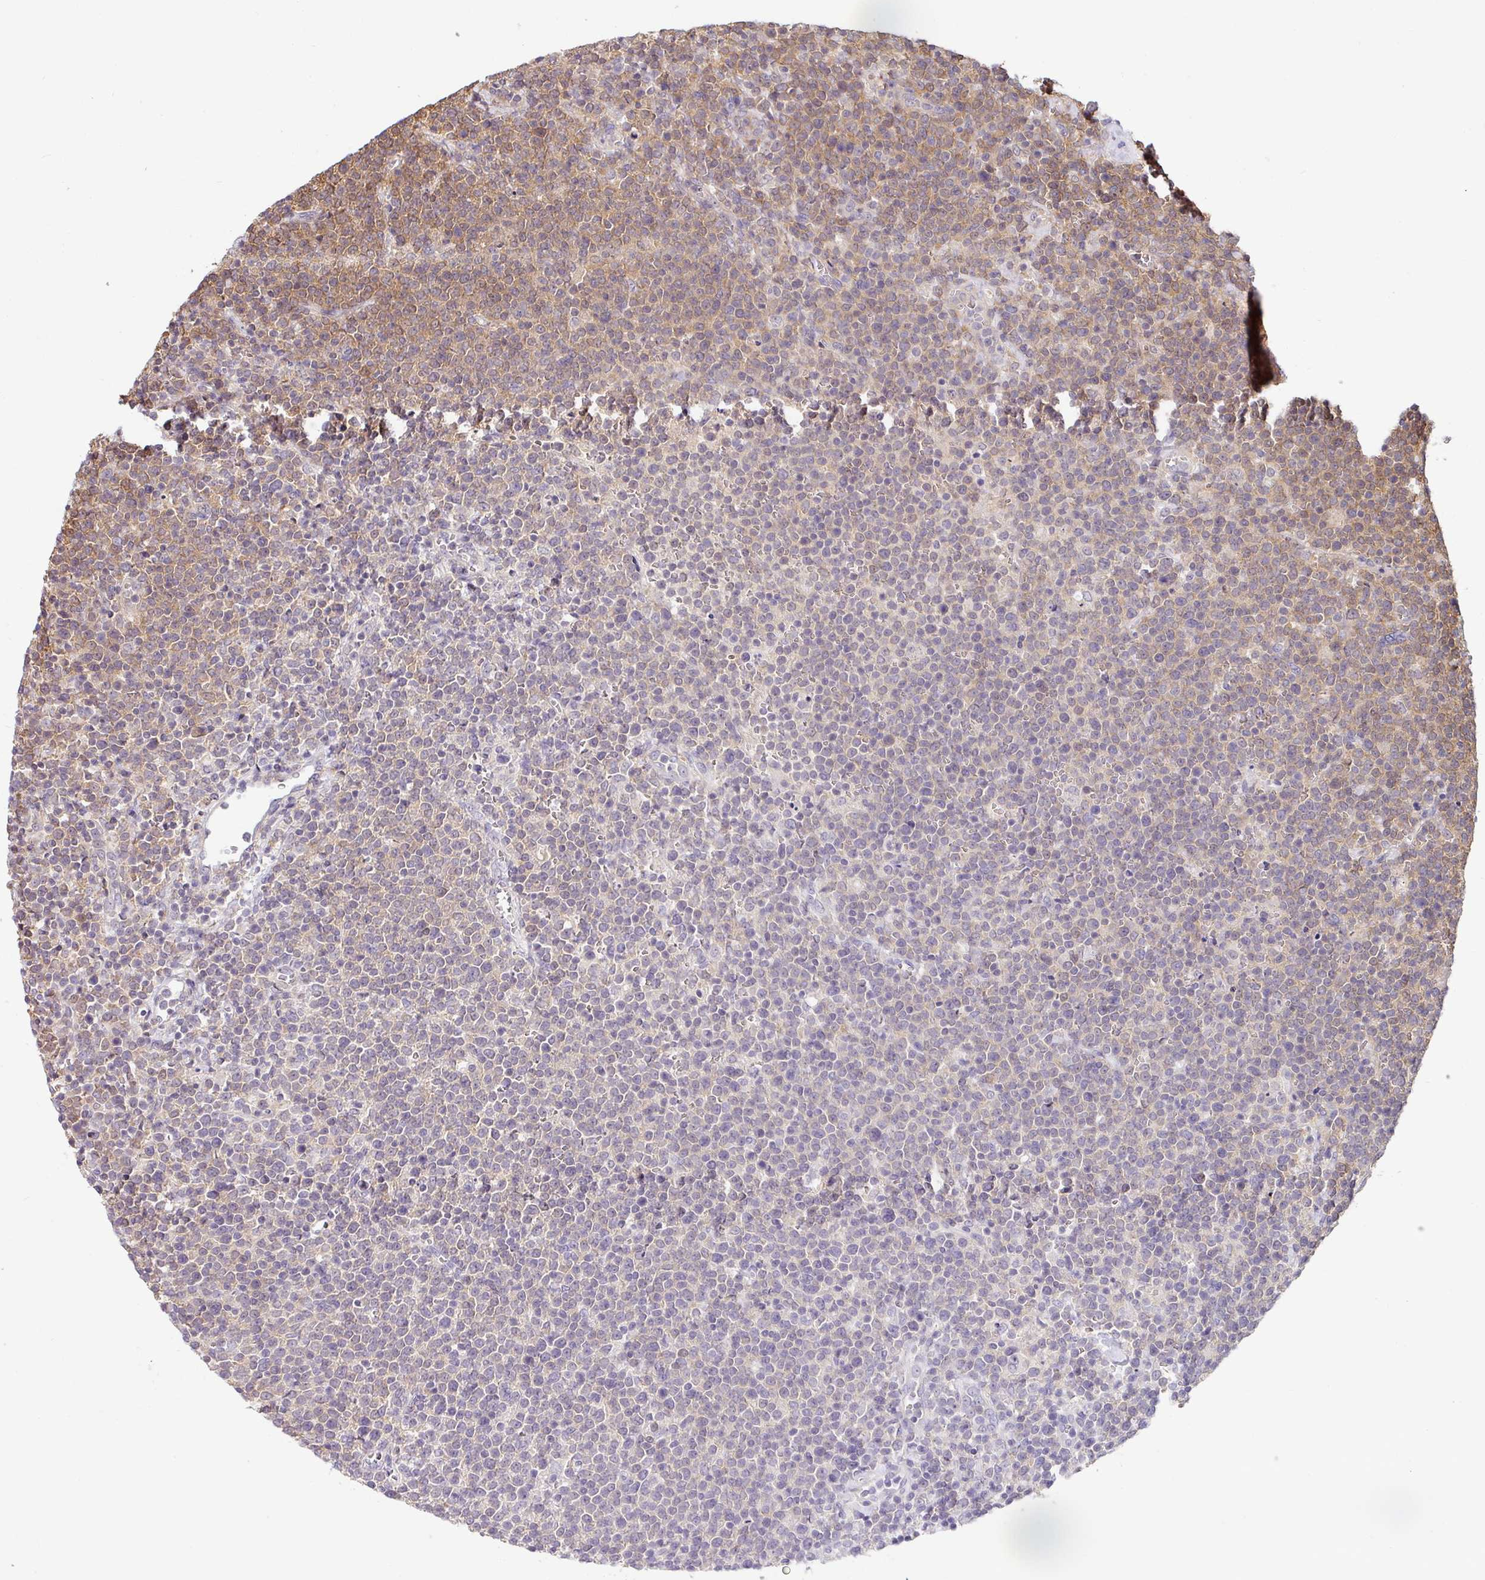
{"staining": {"intensity": "weak", "quantity": "25%-75%", "location": "cytoplasmic/membranous"}, "tissue": "lymphoma", "cell_type": "Tumor cells", "image_type": "cancer", "snomed": [{"axis": "morphology", "description": "Malignant lymphoma, non-Hodgkin's type, High grade"}, {"axis": "topography", "description": "Lymph node"}], "caption": "A brown stain labels weak cytoplasmic/membranous staining of a protein in lymphoma tumor cells. (DAB (3,3'-diaminobenzidine) IHC, brown staining for protein, blue staining for nuclei).", "gene": "SHB", "patient": {"sex": "male", "age": 61}}